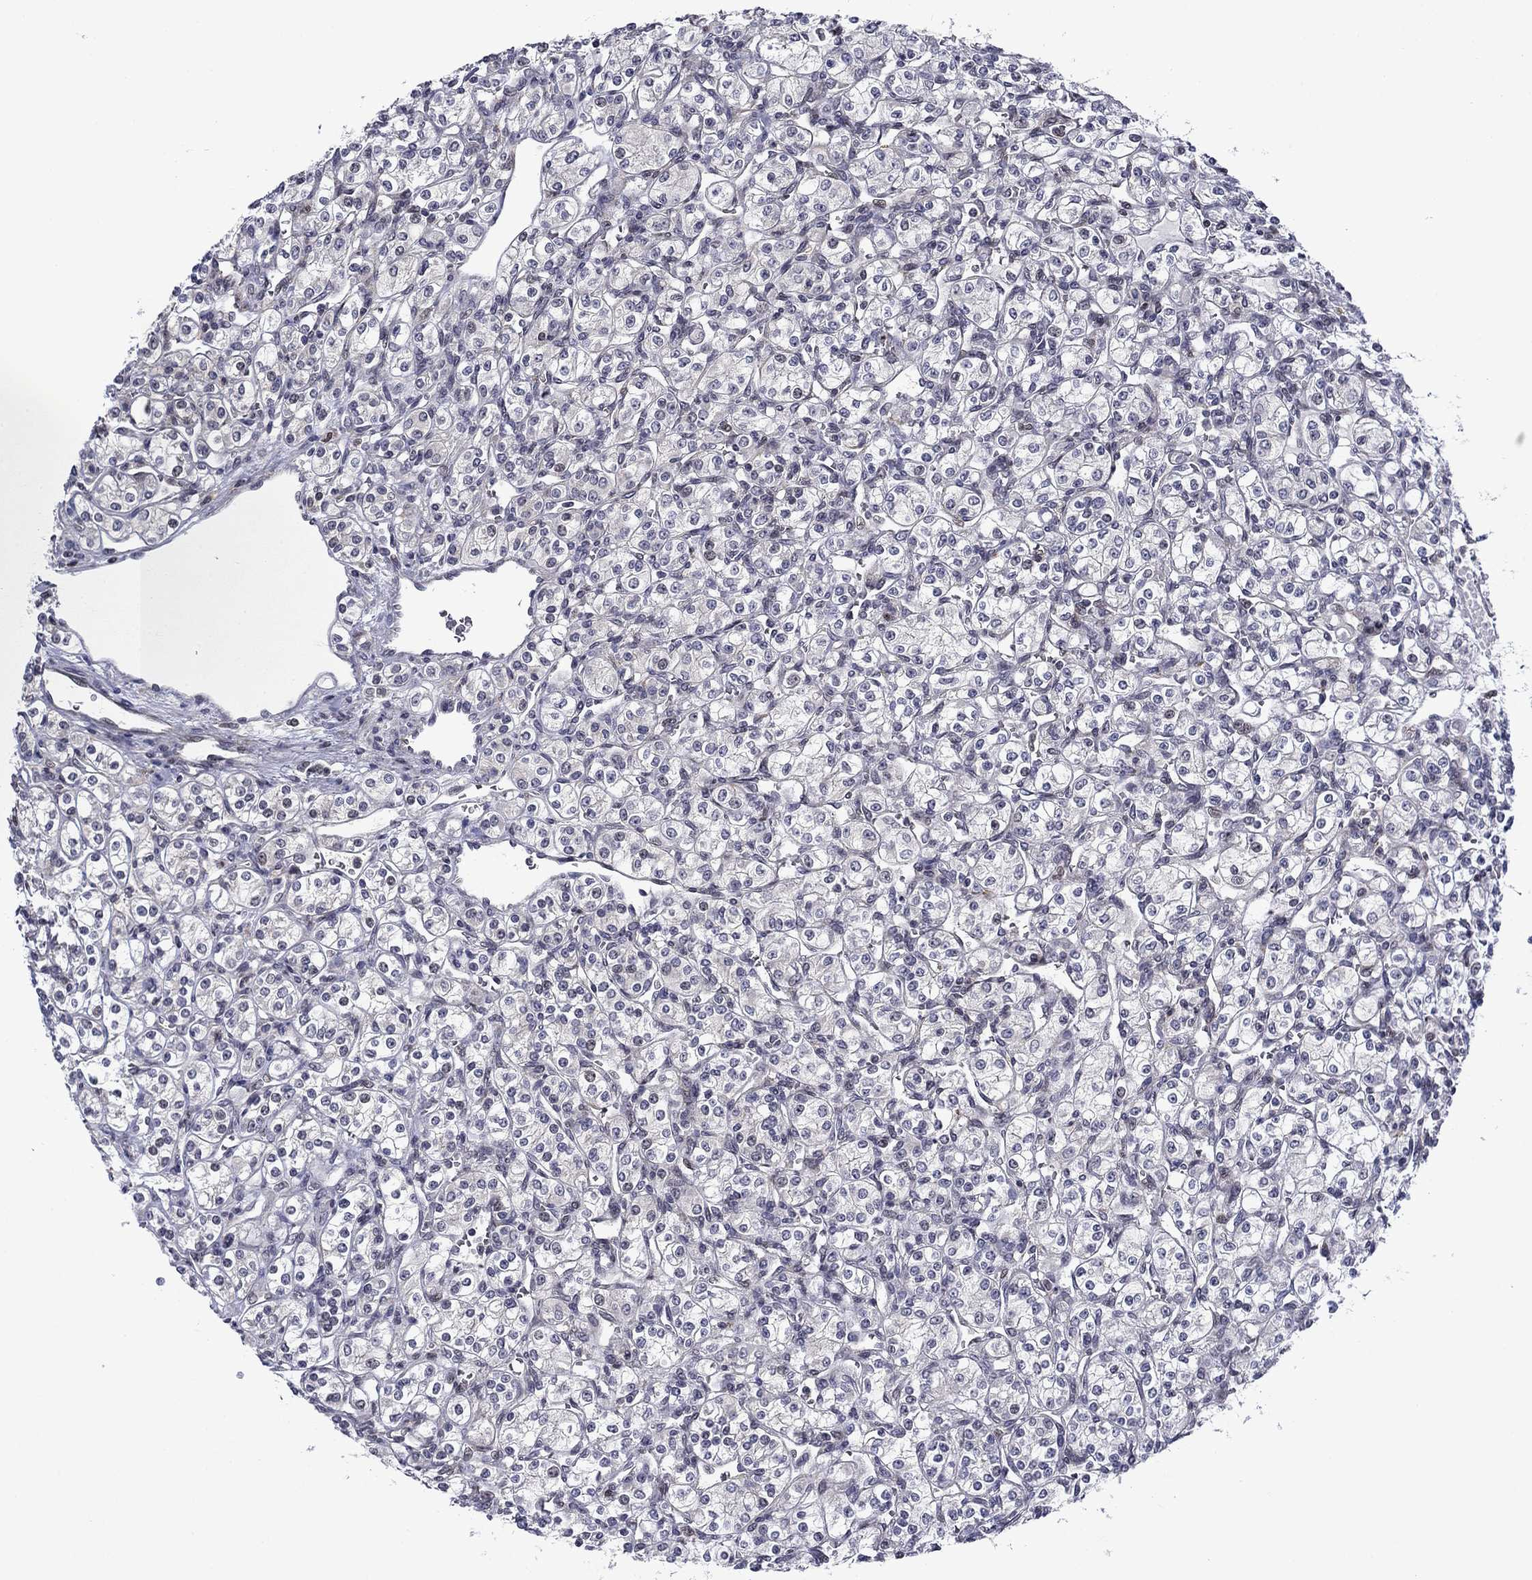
{"staining": {"intensity": "negative", "quantity": "none", "location": "none"}, "tissue": "renal cancer", "cell_type": "Tumor cells", "image_type": "cancer", "snomed": [{"axis": "morphology", "description": "Adenocarcinoma, NOS"}, {"axis": "topography", "description": "Kidney"}], "caption": "Image shows no significant protein positivity in tumor cells of renal cancer (adenocarcinoma).", "gene": "B3GAT1", "patient": {"sex": "male", "age": 77}}